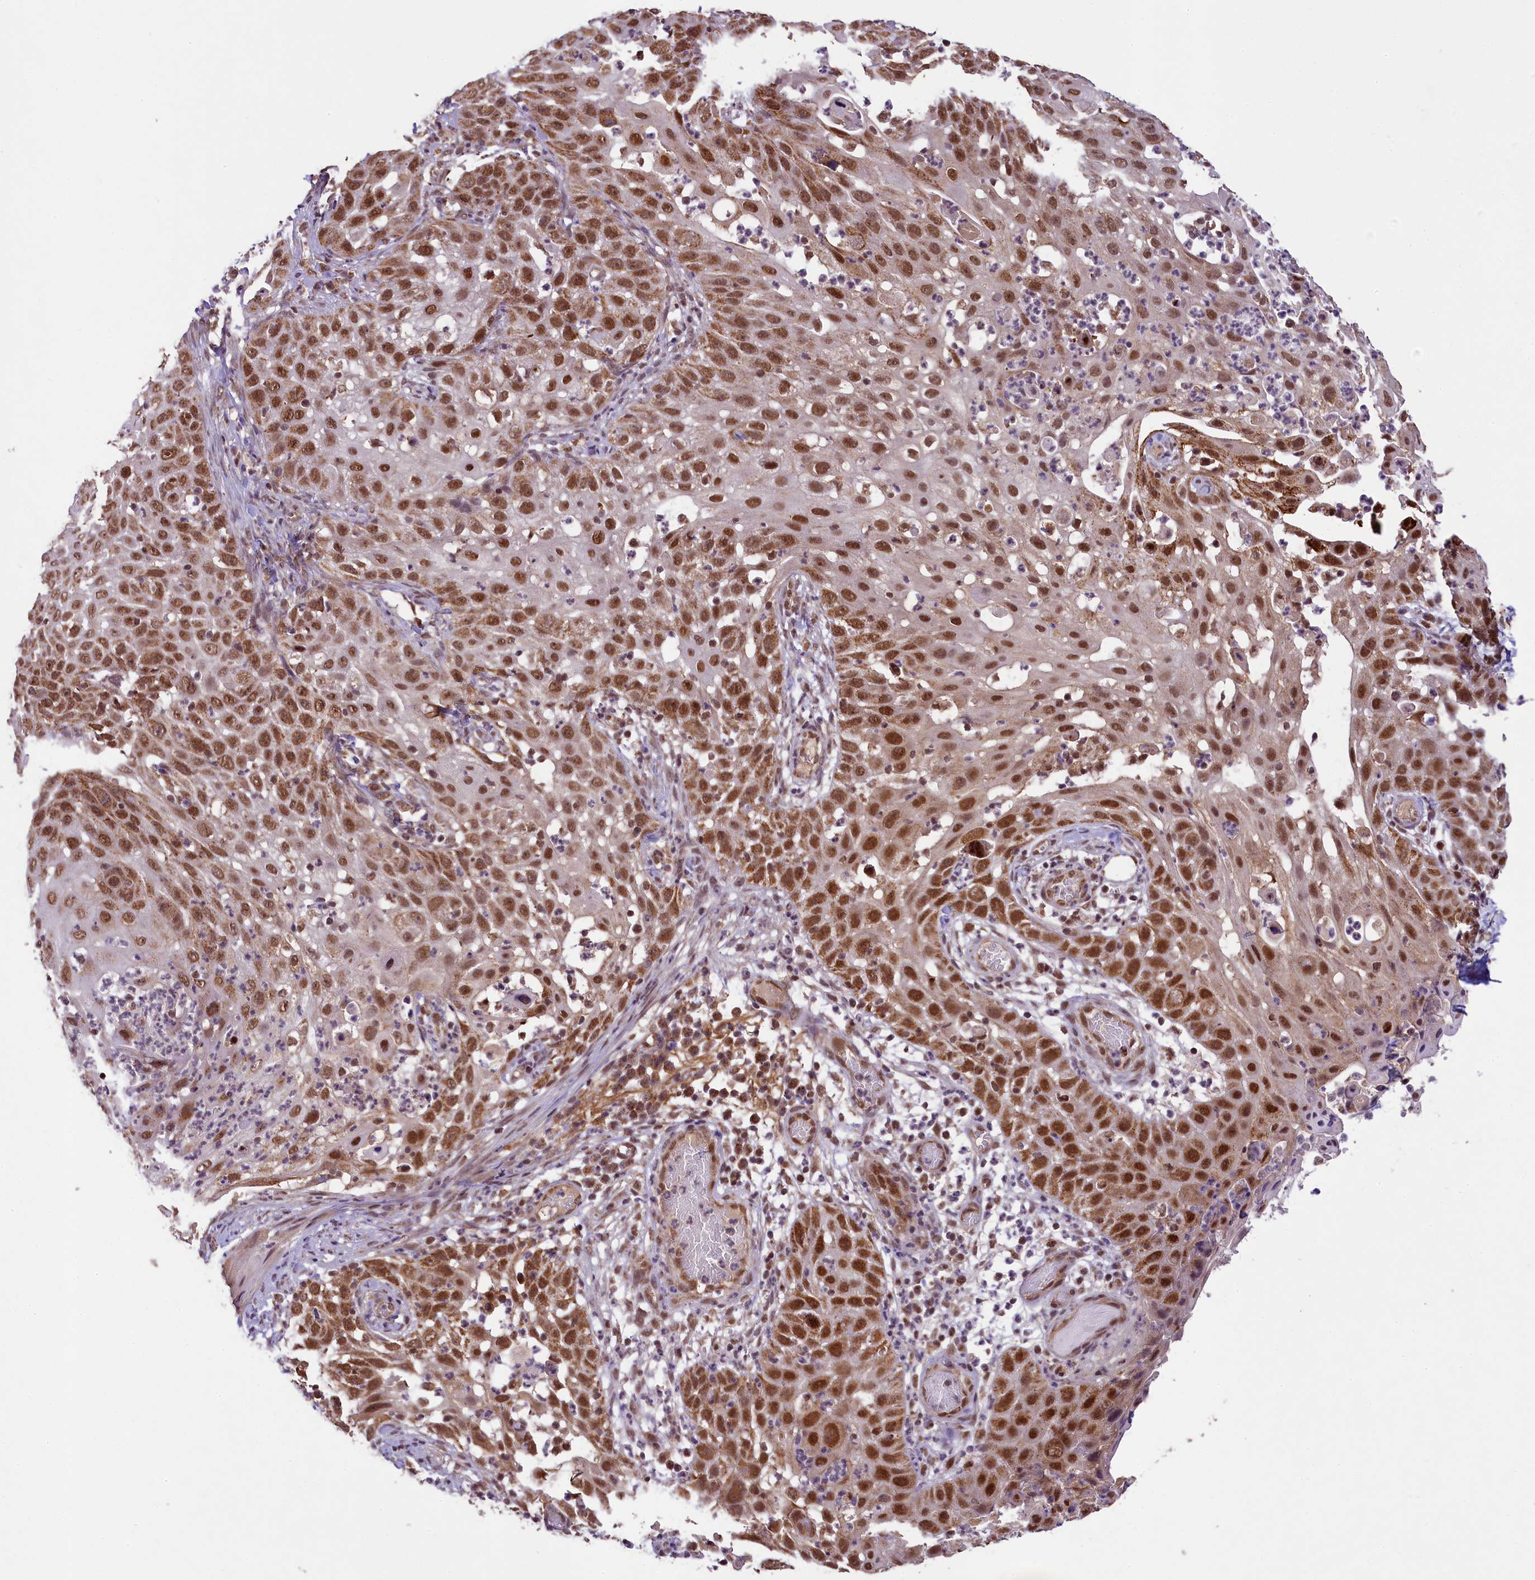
{"staining": {"intensity": "strong", "quantity": ">75%", "location": "nuclear"}, "tissue": "skin cancer", "cell_type": "Tumor cells", "image_type": "cancer", "snomed": [{"axis": "morphology", "description": "Squamous cell carcinoma, NOS"}, {"axis": "topography", "description": "Skin"}], "caption": "This is a photomicrograph of IHC staining of skin squamous cell carcinoma, which shows strong expression in the nuclear of tumor cells.", "gene": "PAF1", "patient": {"sex": "female", "age": 44}}